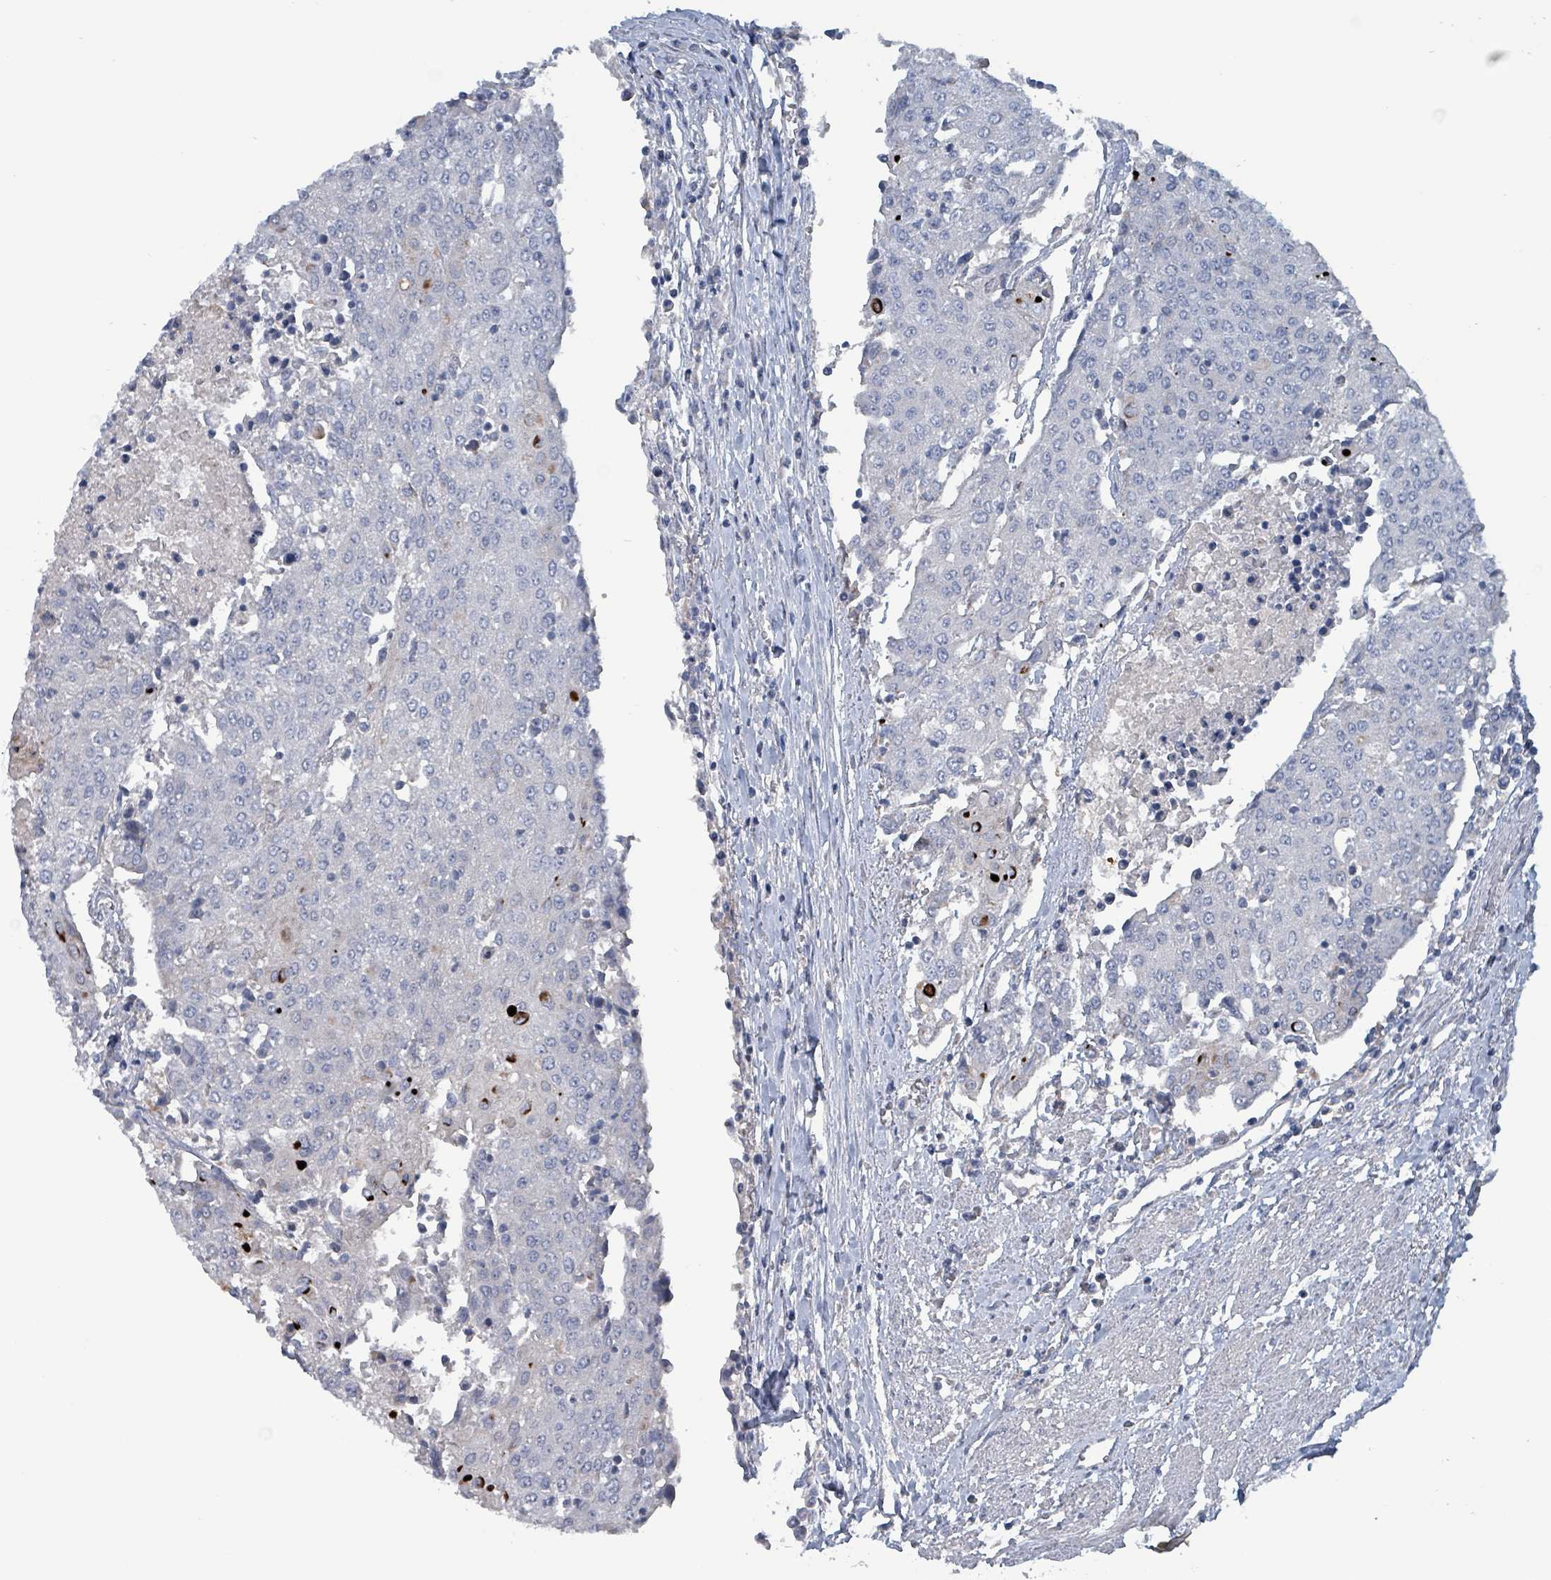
{"staining": {"intensity": "negative", "quantity": "none", "location": "none"}, "tissue": "urothelial cancer", "cell_type": "Tumor cells", "image_type": "cancer", "snomed": [{"axis": "morphology", "description": "Urothelial carcinoma, High grade"}, {"axis": "topography", "description": "Urinary bladder"}], "caption": "This is a histopathology image of IHC staining of urothelial cancer, which shows no staining in tumor cells.", "gene": "TAAR5", "patient": {"sex": "female", "age": 85}}